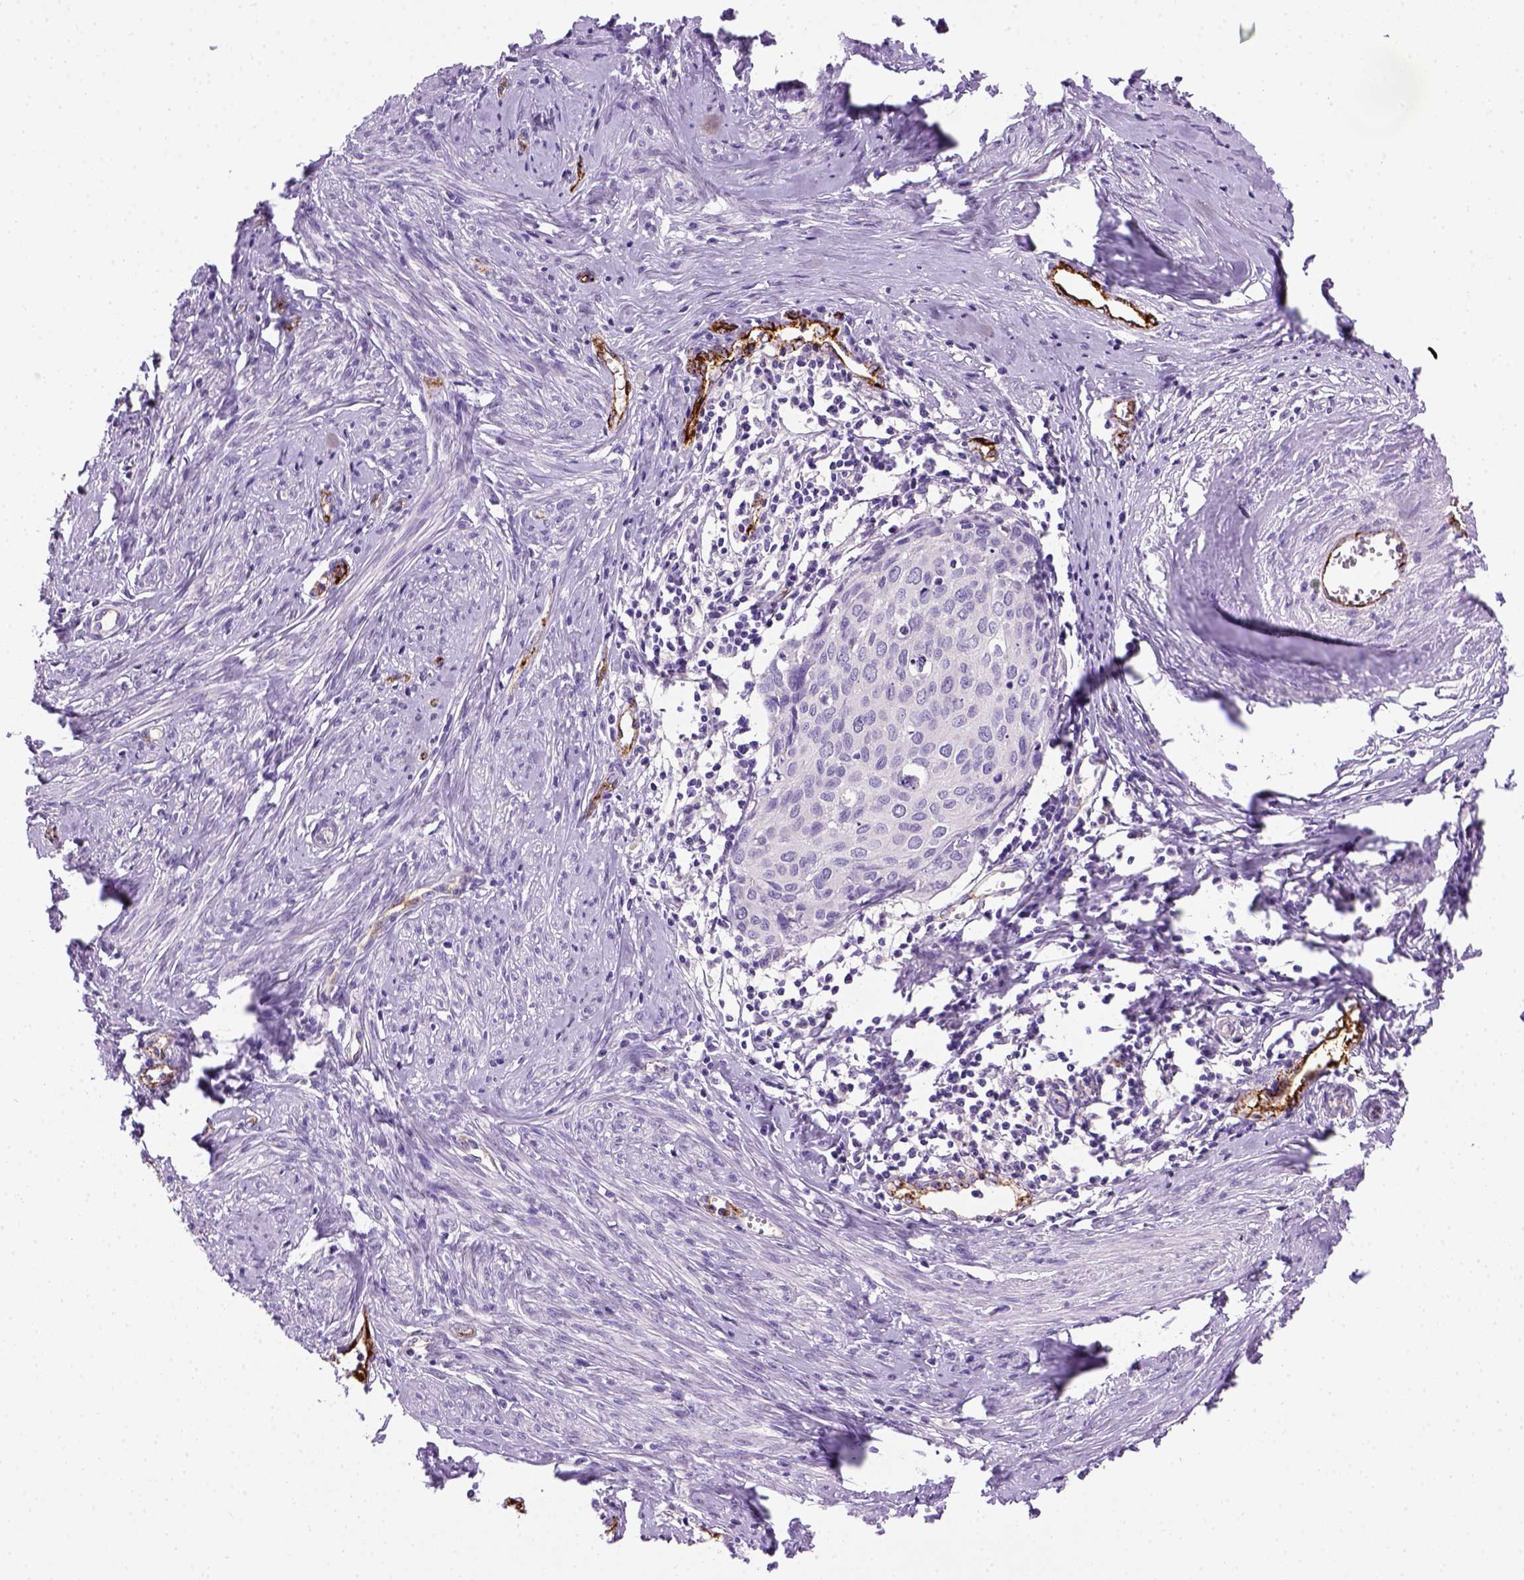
{"staining": {"intensity": "negative", "quantity": "none", "location": "none"}, "tissue": "cervical cancer", "cell_type": "Tumor cells", "image_type": "cancer", "snomed": [{"axis": "morphology", "description": "Squamous cell carcinoma, NOS"}, {"axis": "topography", "description": "Cervix"}], "caption": "The immunohistochemistry (IHC) micrograph has no significant positivity in tumor cells of cervical cancer (squamous cell carcinoma) tissue. Nuclei are stained in blue.", "gene": "VWF", "patient": {"sex": "female", "age": 62}}